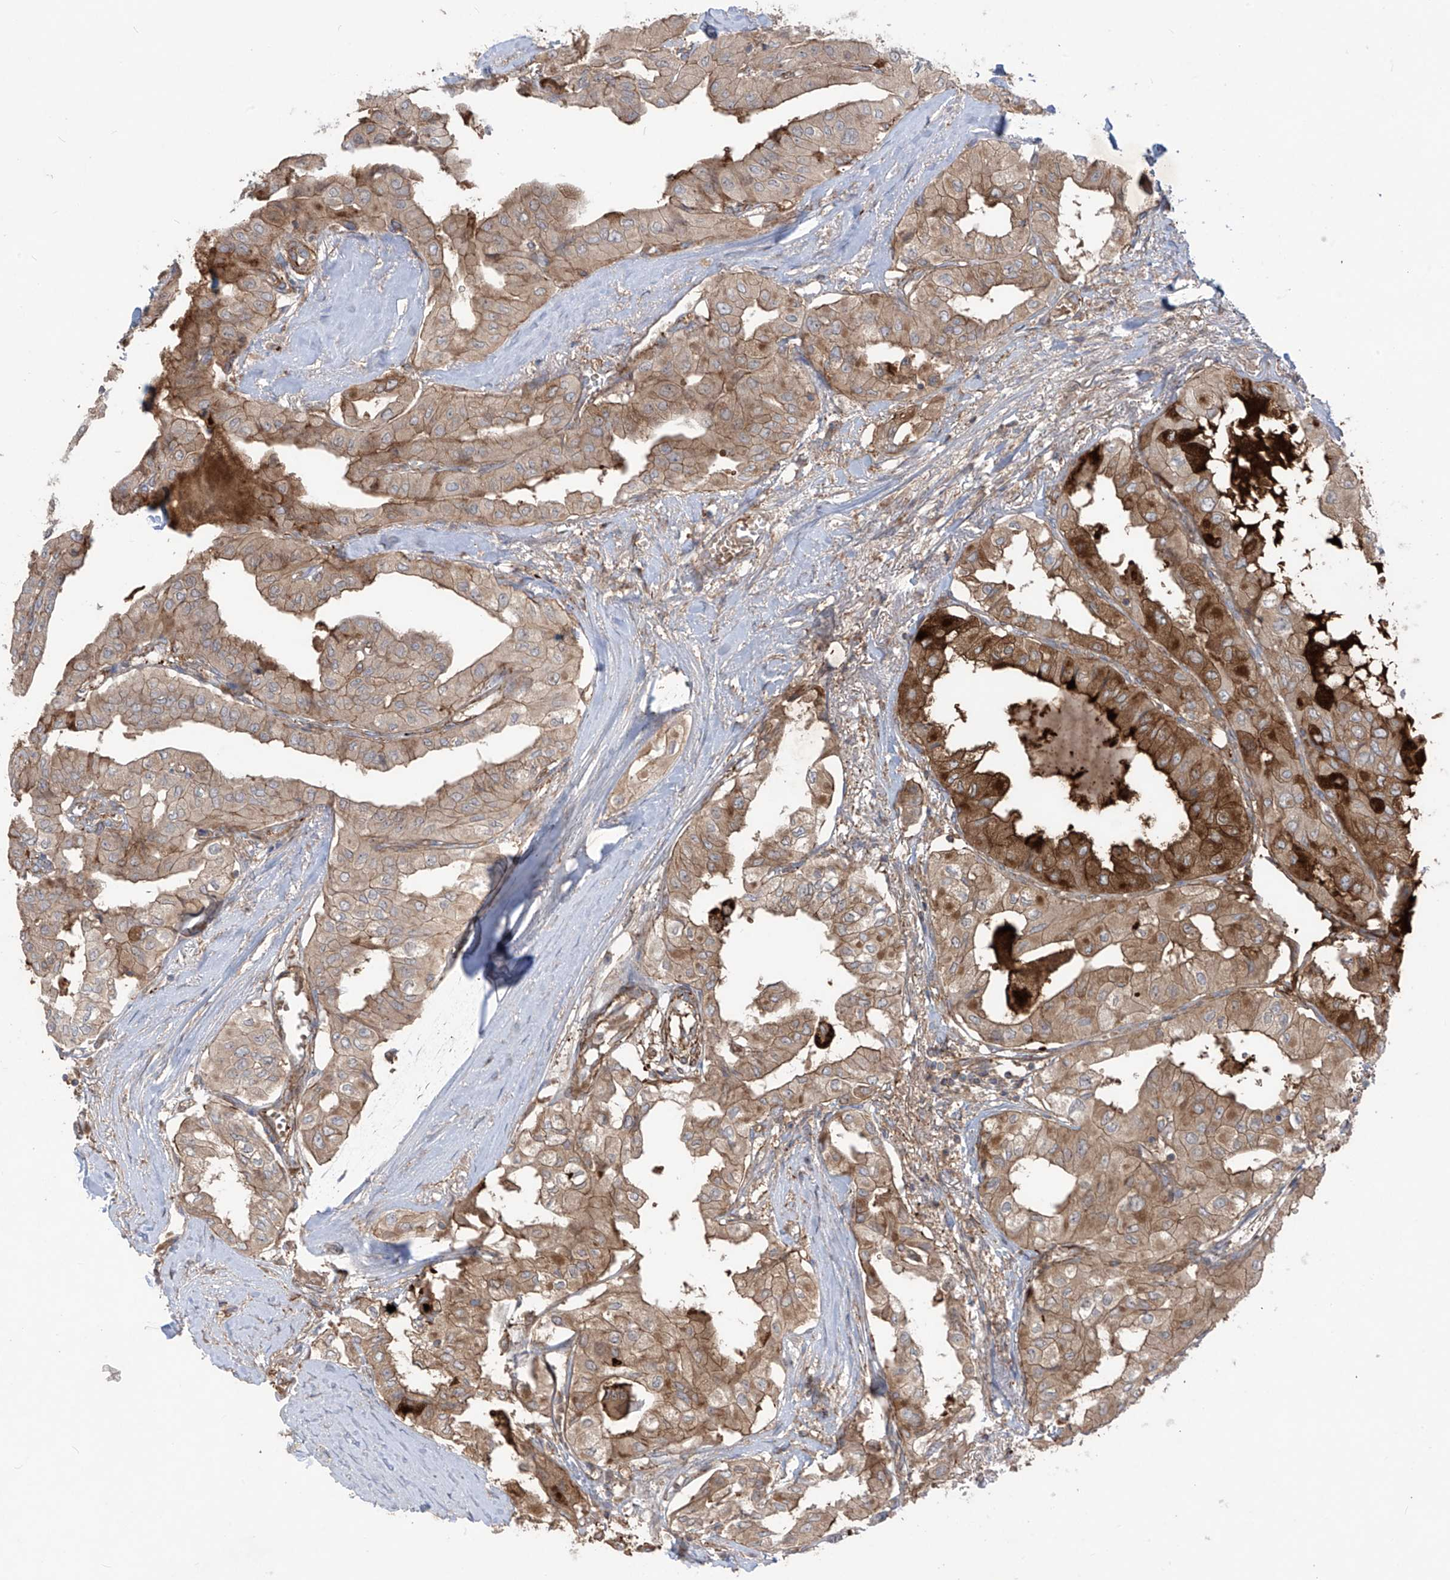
{"staining": {"intensity": "moderate", "quantity": ">75%", "location": "cytoplasmic/membranous"}, "tissue": "thyroid cancer", "cell_type": "Tumor cells", "image_type": "cancer", "snomed": [{"axis": "morphology", "description": "Papillary adenocarcinoma, NOS"}, {"axis": "topography", "description": "Thyroid gland"}], "caption": "Immunohistochemical staining of thyroid papillary adenocarcinoma exhibits medium levels of moderate cytoplasmic/membranous positivity in approximately >75% of tumor cells. Nuclei are stained in blue.", "gene": "TRMU", "patient": {"sex": "female", "age": 59}}